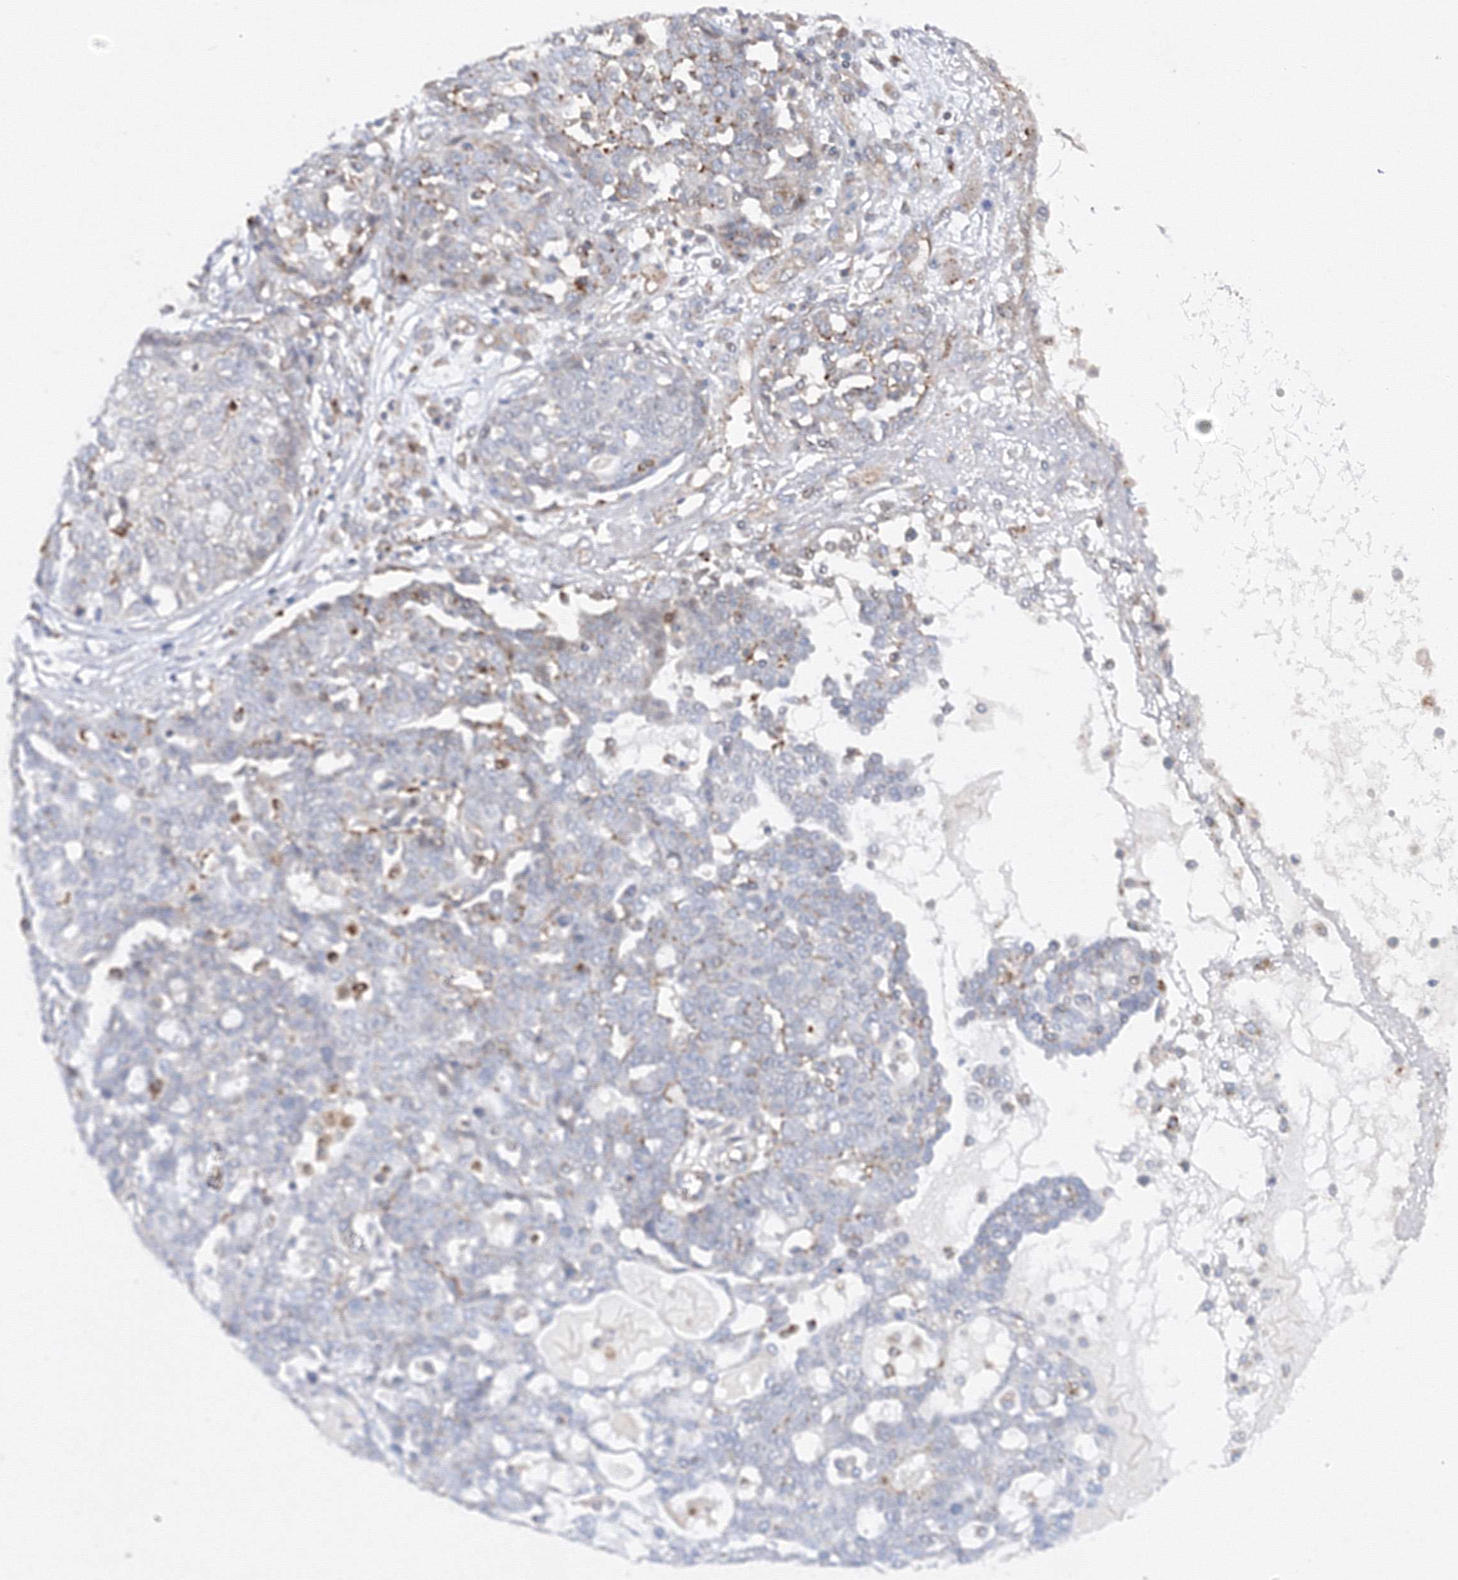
{"staining": {"intensity": "negative", "quantity": "none", "location": "none"}, "tissue": "ovarian cancer", "cell_type": "Tumor cells", "image_type": "cancer", "snomed": [{"axis": "morphology", "description": "Cystadenocarcinoma, serous, NOS"}, {"axis": "topography", "description": "Soft tissue"}, {"axis": "topography", "description": "Ovary"}], "caption": "Tumor cells show no significant protein positivity in ovarian cancer (serous cystadenocarcinoma).", "gene": "DCTD", "patient": {"sex": "female", "age": 57}}